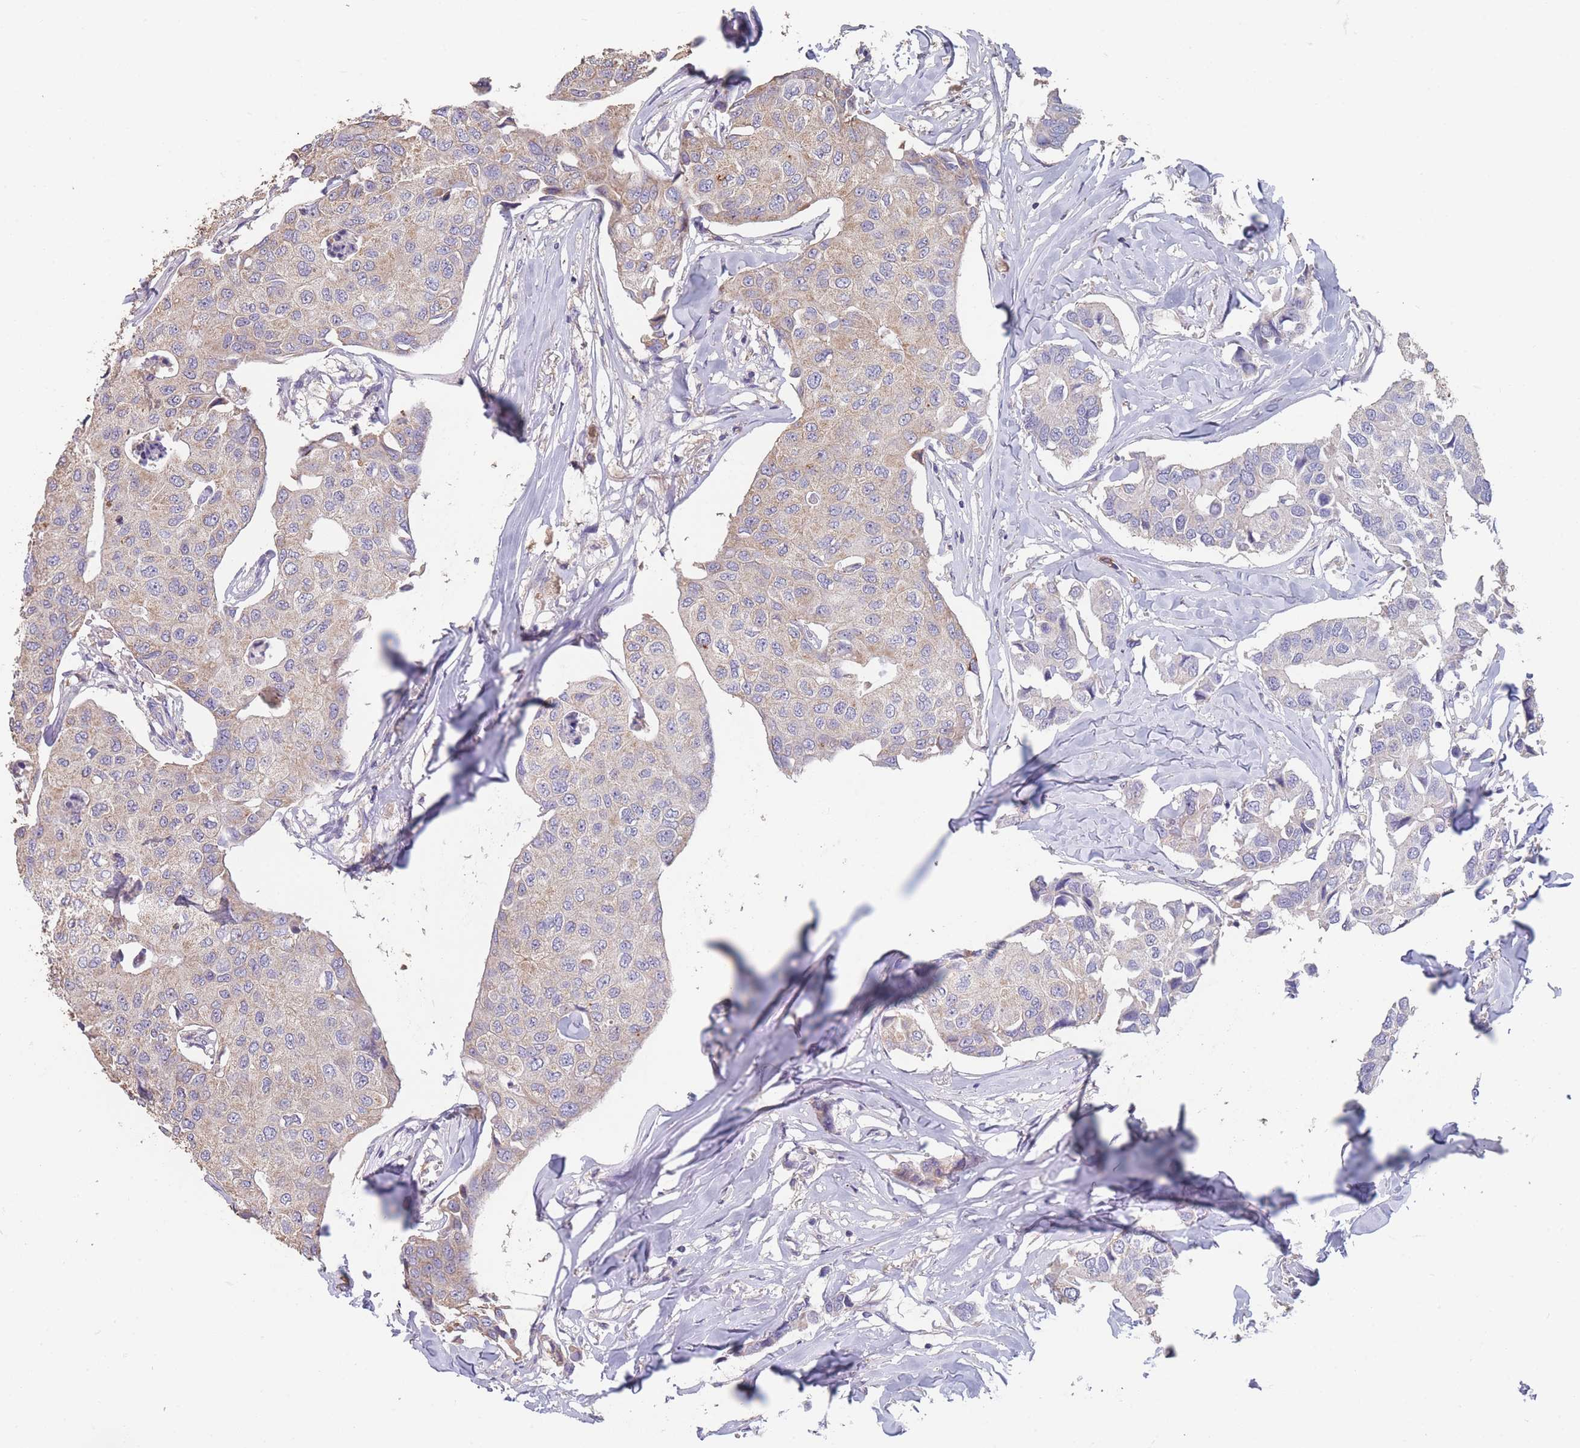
{"staining": {"intensity": "weak", "quantity": "<25%", "location": "cytoplasmic/membranous"}, "tissue": "breast cancer", "cell_type": "Tumor cells", "image_type": "cancer", "snomed": [{"axis": "morphology", "description": "Duct carcinoma"}, {"axis": "topography", "description": "Breast"}], "caption": "Immunohistochemistry (IHC) histopathology image of neoplastic tissue: human breast cancer (infiltrating ductal carcinoma) stained with DAB (3,3'-diaminobenzidine) demonstrates no significant protein staining in tumor cells.", "gene": "CLEC12A", "patient": {"sex": "female", "age": 80}}